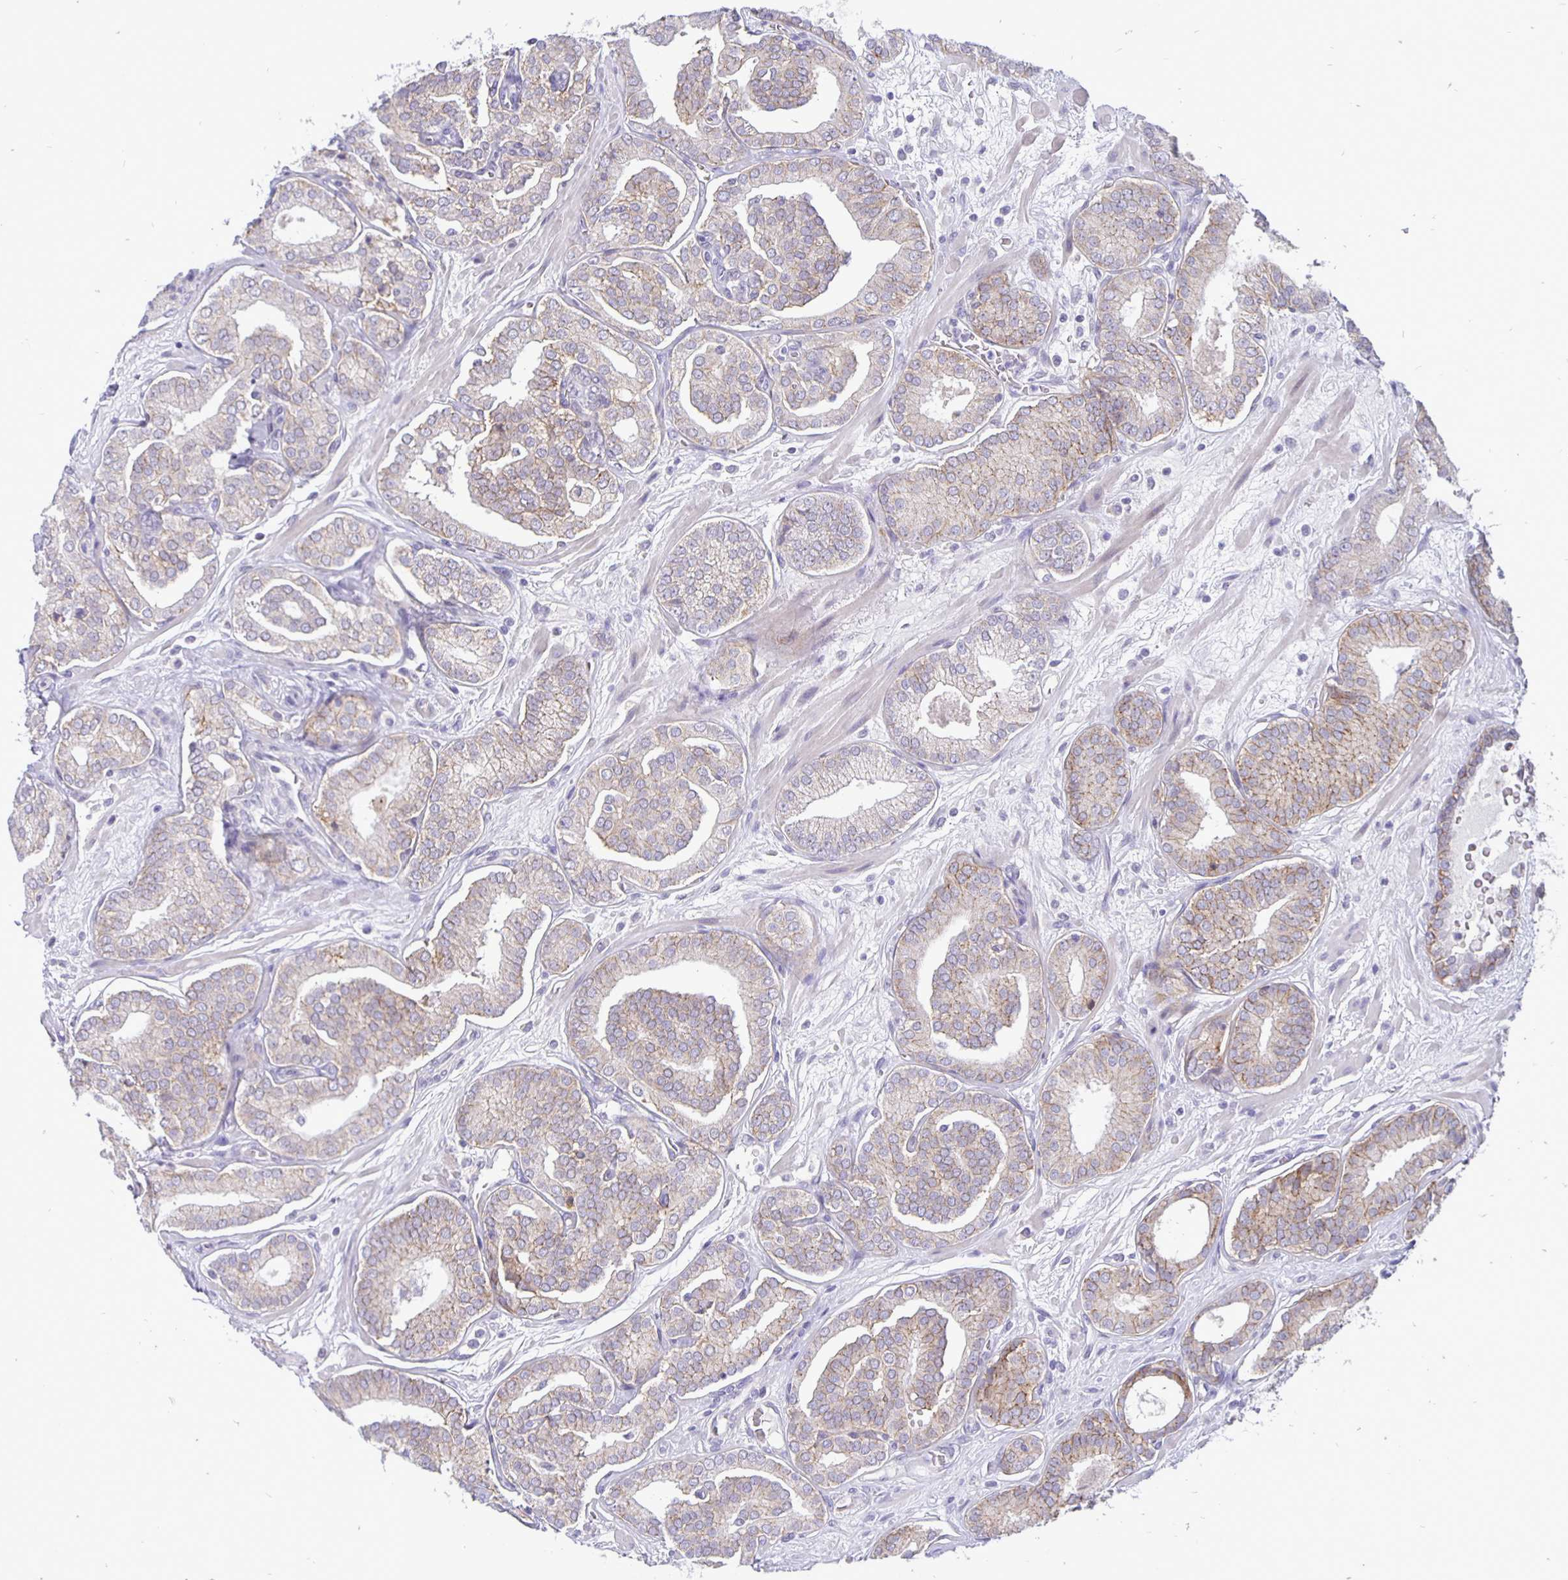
{"staining": {"intensity": "weak", "quantity": "<25%", "location": "cytoplasmic/membranous"}, "tissue": "prostate cancer", "cell_type": "Tumor cells", "image_type": "cancer", "snomed": [{"axis": "morphology", "description": "Adenocarcinoma, High grade"}, {"axis": "topography", "description": "Prostate"}], "caption": "This is an immunohistochemistry (IHC) histopathology image of human prostate adenocarcinoma (high-grade). There is no staining in tumor cells.", "gene": "ERBB2", "patient": {"sex": "male", "age": 66}}